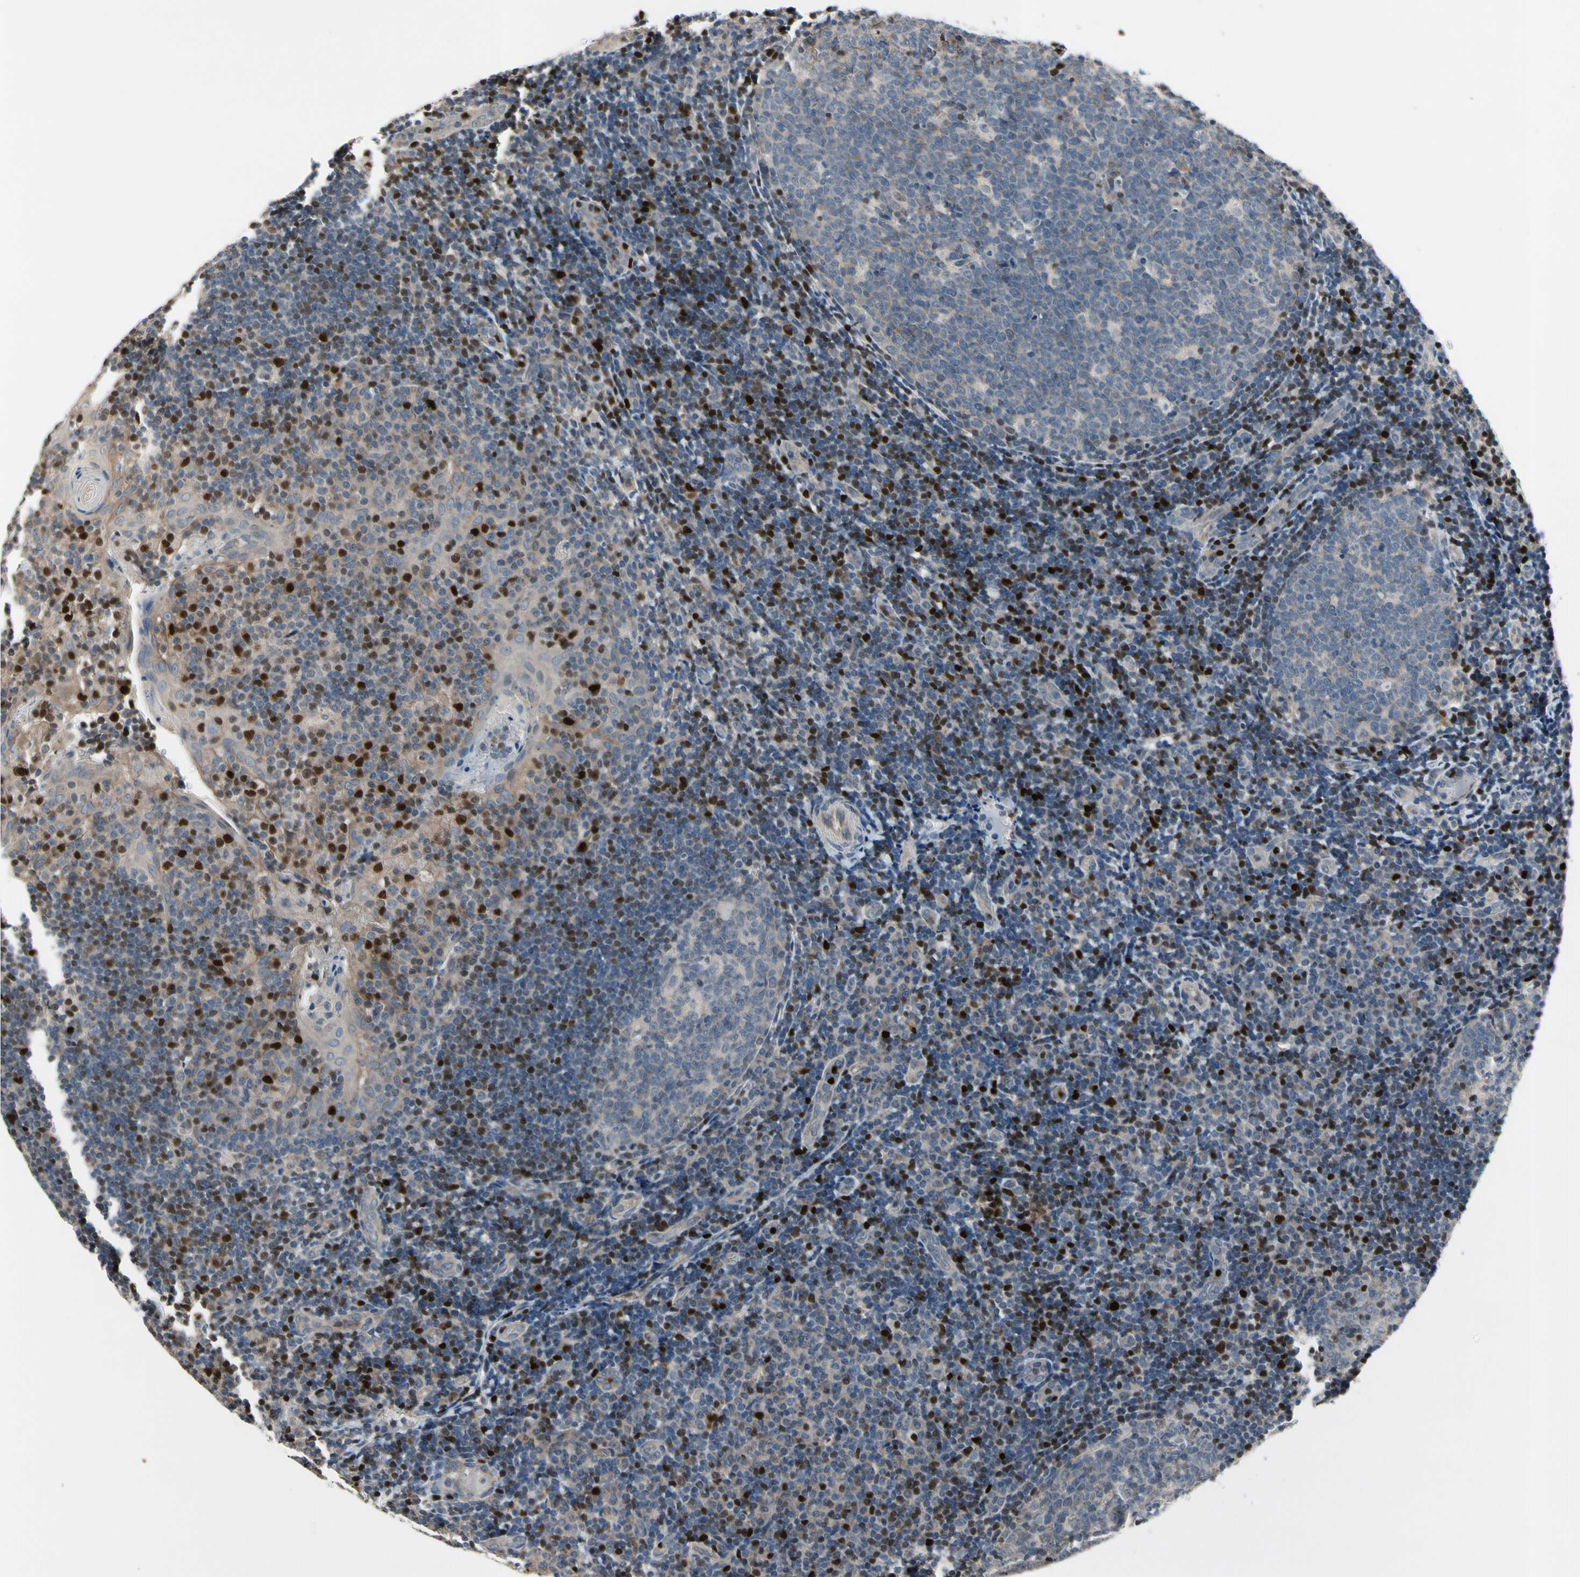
{"staining": {"intensity": "weak", "quantity": "<25%", "location": "nuclear"}, "tissue": "tonsil", "cell_type": "Germinal center cells", "image_type": "normal", "snomed": [{"axis": "morphology", "description": "Normal tissue, NOS"}, {"axis": "topography", "description": "Tonsil"}], "caption": "Benign tonsil was stained to show a protein in brown. There is no significant expression in germinal center cells. The staining is performed using DAB brown chromogen with nuclei counter-stained in using hematoxylin.", "gene": "TBX21", "patient": {"sex": "female", "age": 40}}